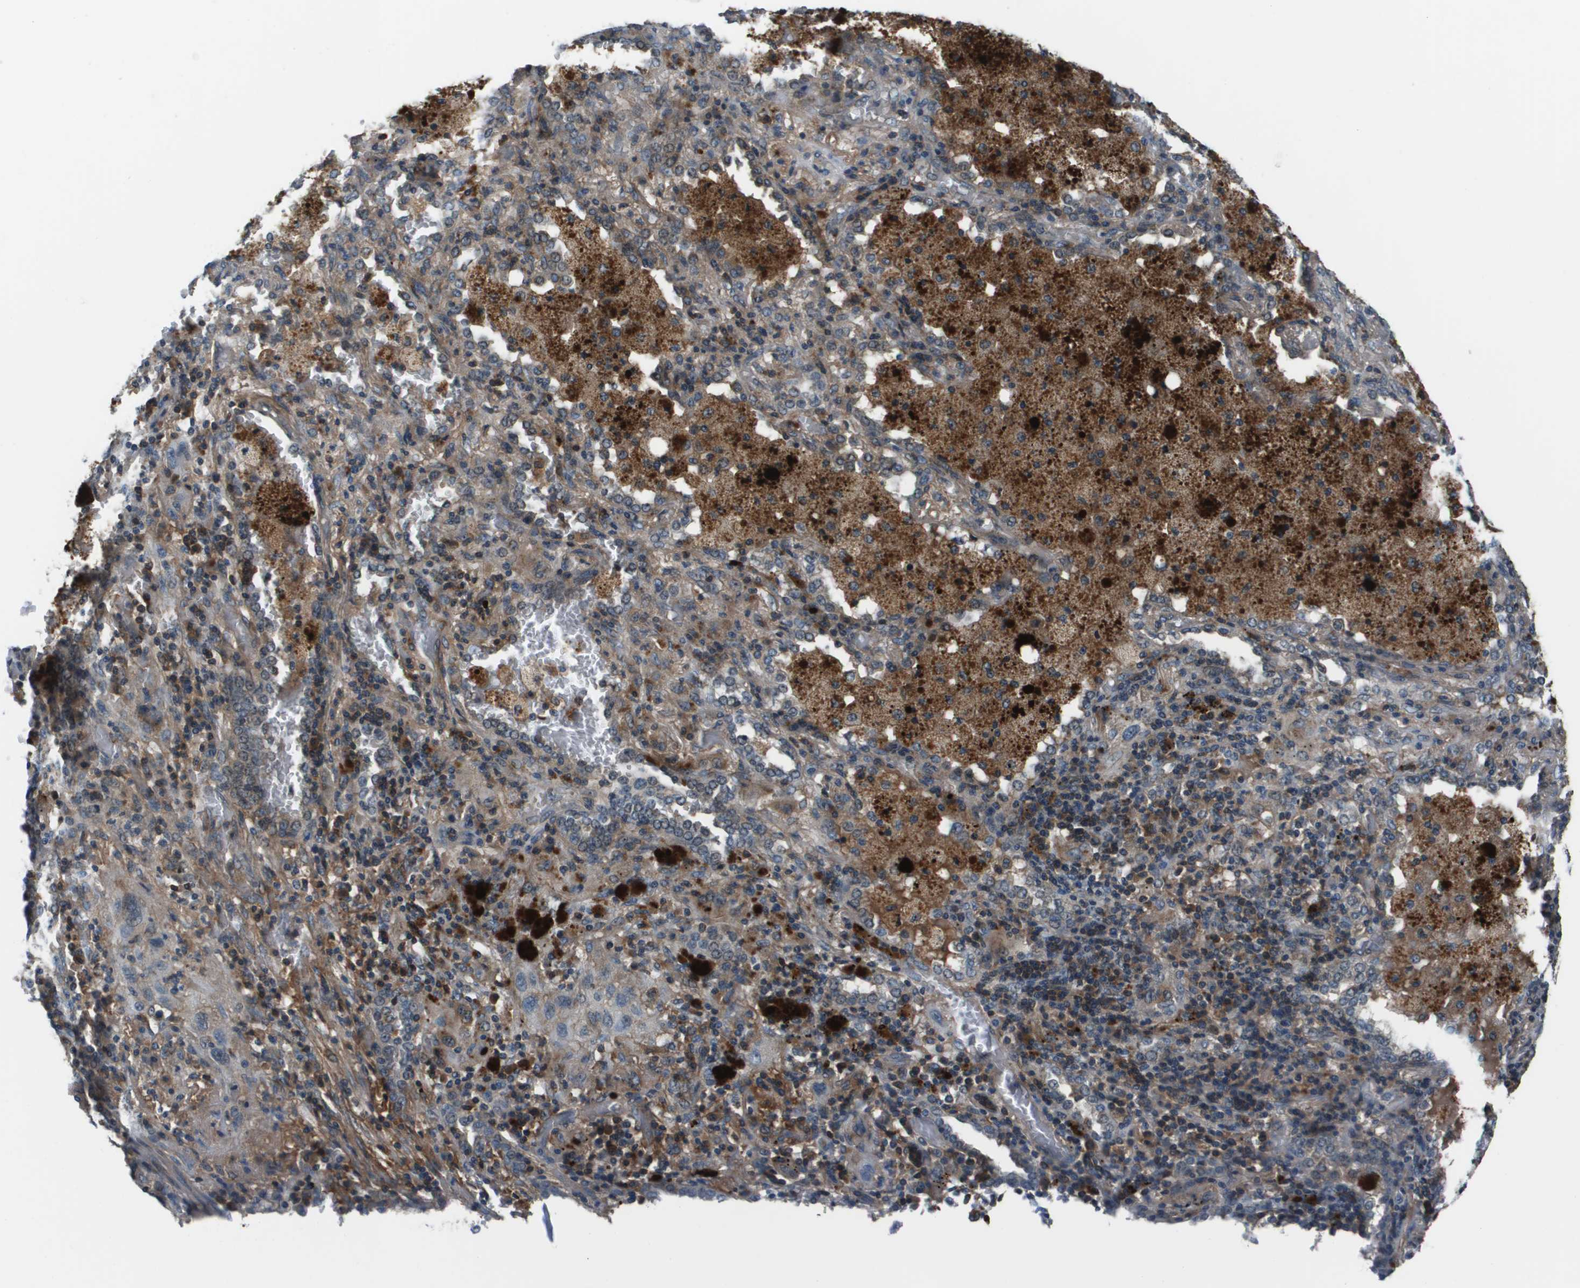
{"staining": {"intensity": "weak", "quantity": "<25%", "location": "cytoplasmic/membranous"}, "tissue": "lung cancer", "cell_type": "Tumor cells", "image_type": "cancer", "snomed": [{"axis": "morphology", "description": "Squamous cell carcinoma, NOS"}, {"axis": "topography", "description": "Lung"}], "caption": "Tumor cells are negative for brown protein staining in lung cancer.", "gene": "PCOLCE", "patient": {"sex": "female", "age": 47}}